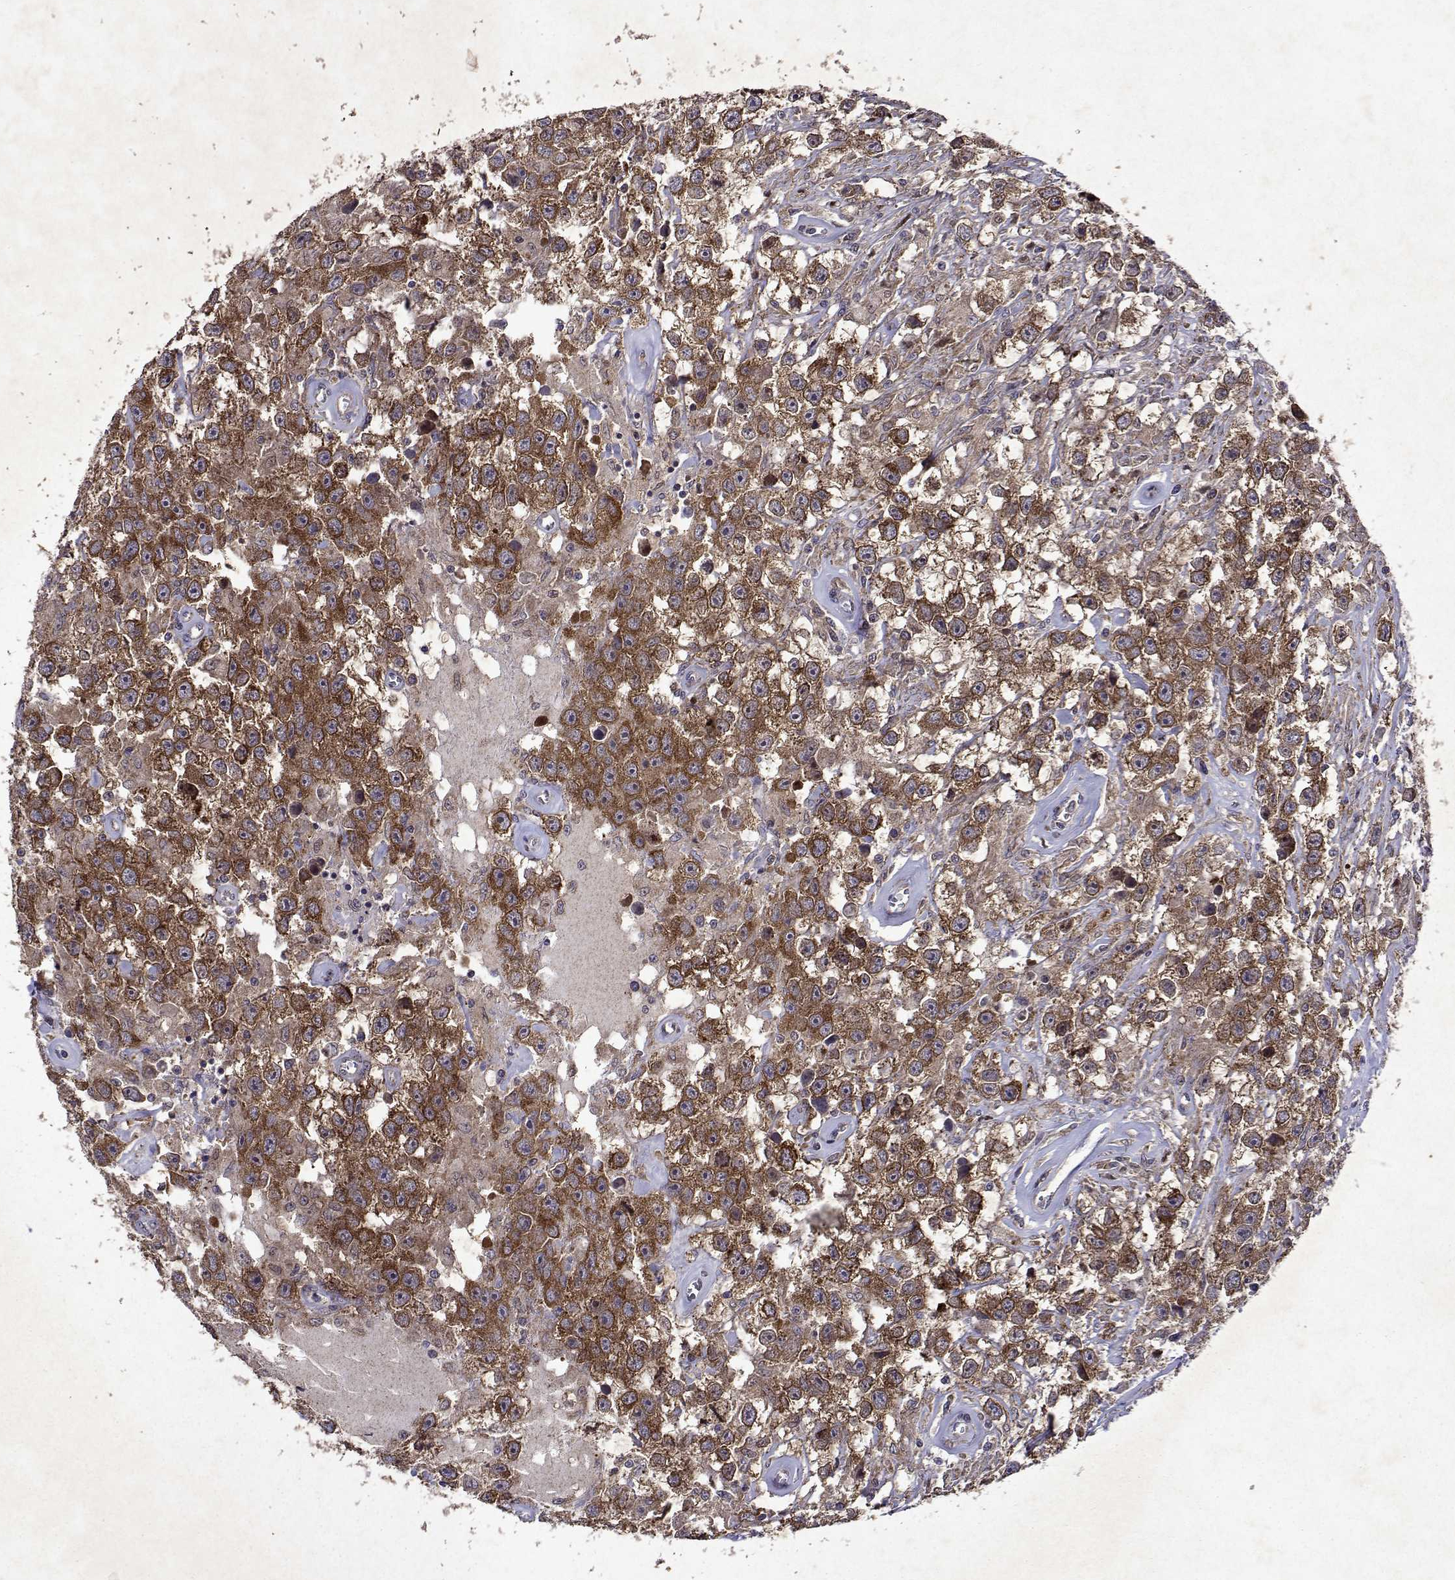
{"staining": {"intensity": "moderate", "quantity": ">75%", "location": "cytoplasmic/membranous"}, "tissue": "testis cancer", "cell_type": "Tumor cells", "image_type": "cancer", "snomed": [{"axis": "morphology", "description": "Seminoma, NOS"}, {"axis": "topography", "description": "Testis"}], "caption": "Protein staining demonstrates moderate cytoplasmic/membranous expression in about >75% of tumor cells in testis cancer (seminoma).", "gene": "TARBP2", "patient": {"sex": "male", "age": 43}}